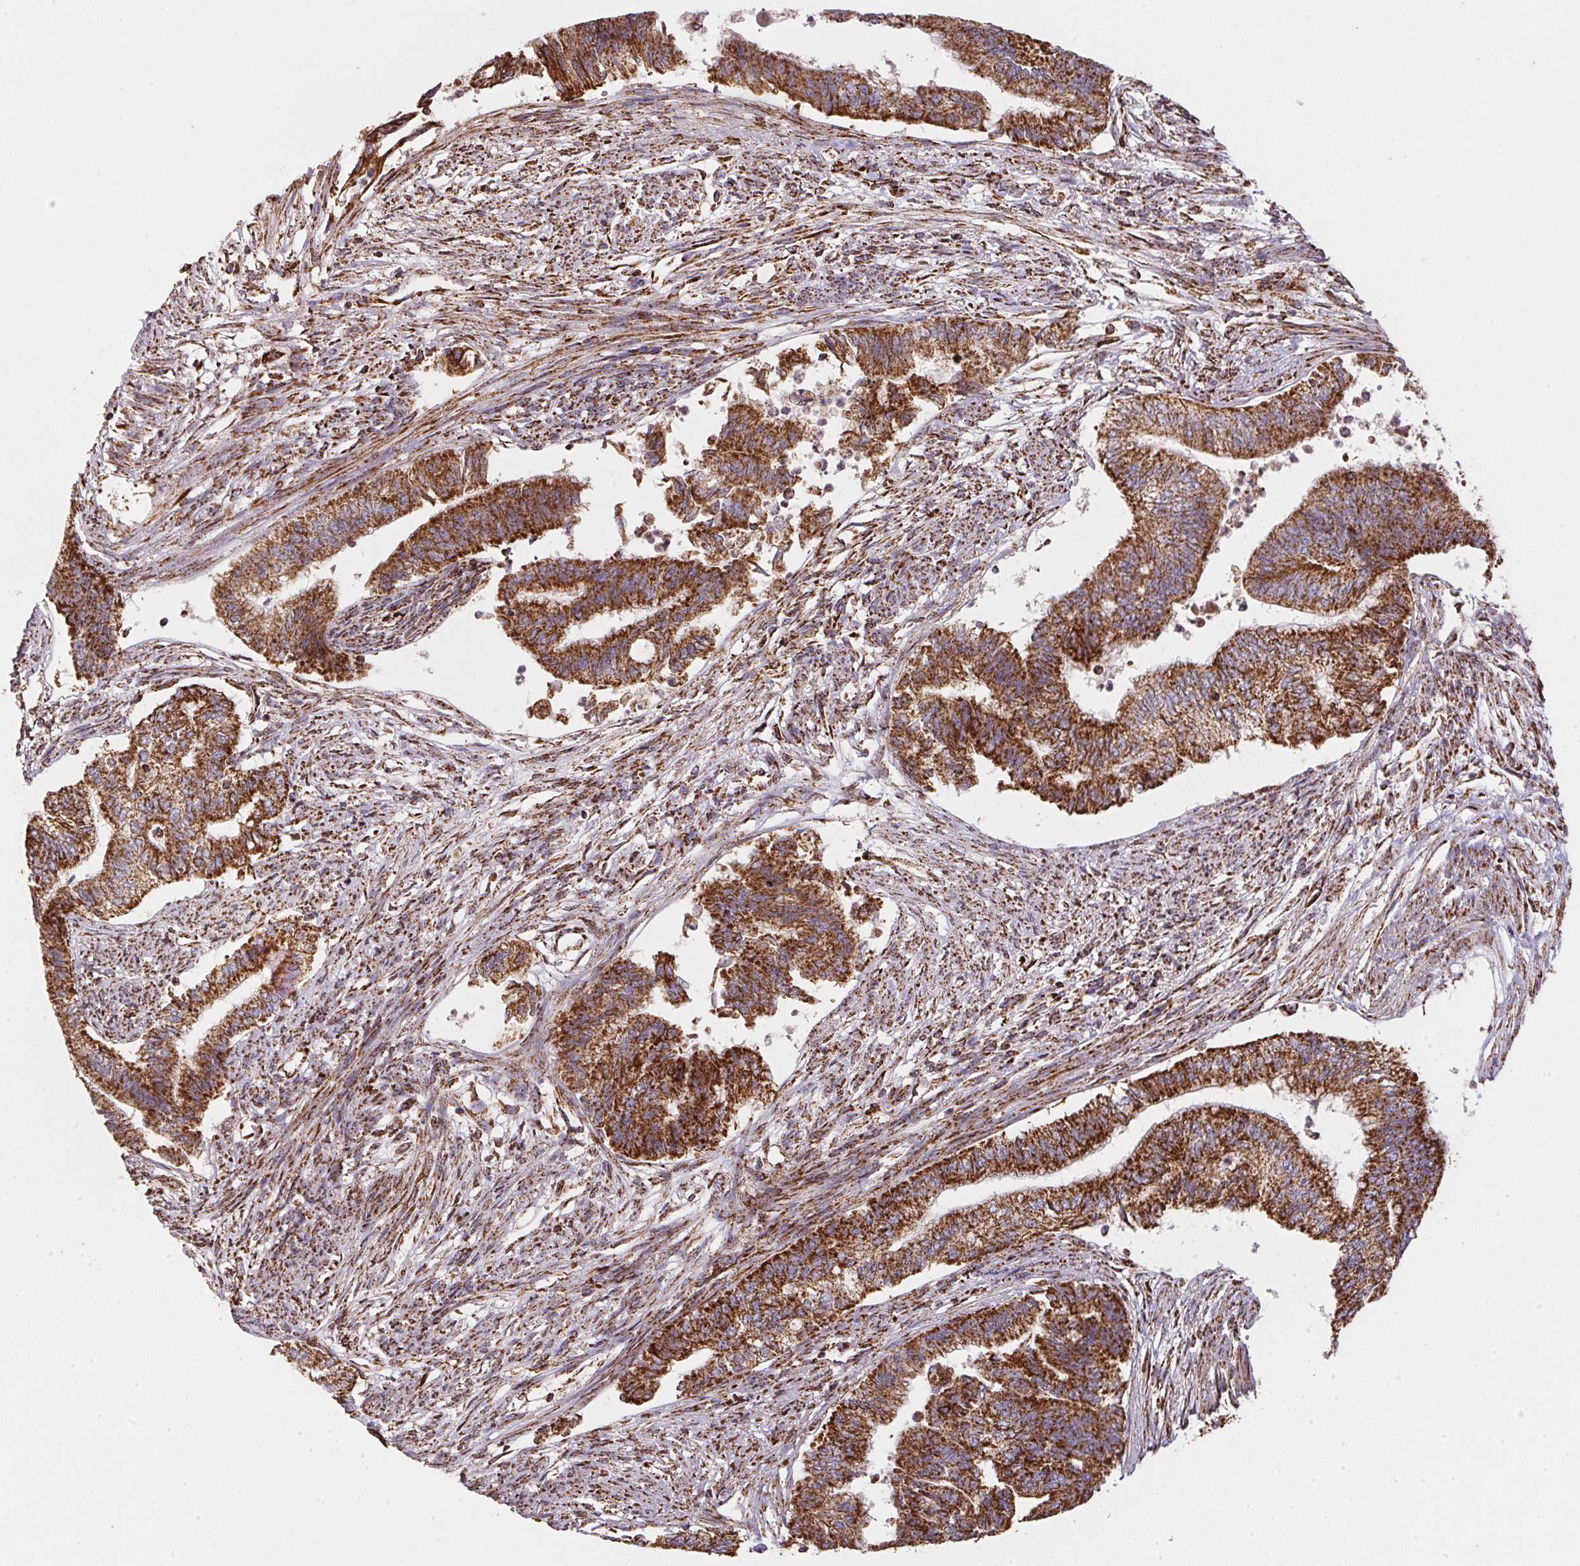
{"staining": {"intensity": "strong", "quantity": ">75%", "location": "cytoplasmic/membranous"}, "tissue": "endometrial cancer", "cell_type": "Tumor cells", "image_type": "cancer", "snomed": [{"axis": "morphology", "description": "Adenocarcinoma, NOS"}, {"axis": "topography", "description": "Endometrium"}], "caption": "The photomicrograph reveals immunohistochemical staining of endometrial adenocarcinoma. There is strong cytoplasmic/membranous staining is identified in about >75% of tumor cells.", "gene": "NDUFS2", "patient": {"sex": "female", "age": 65}}